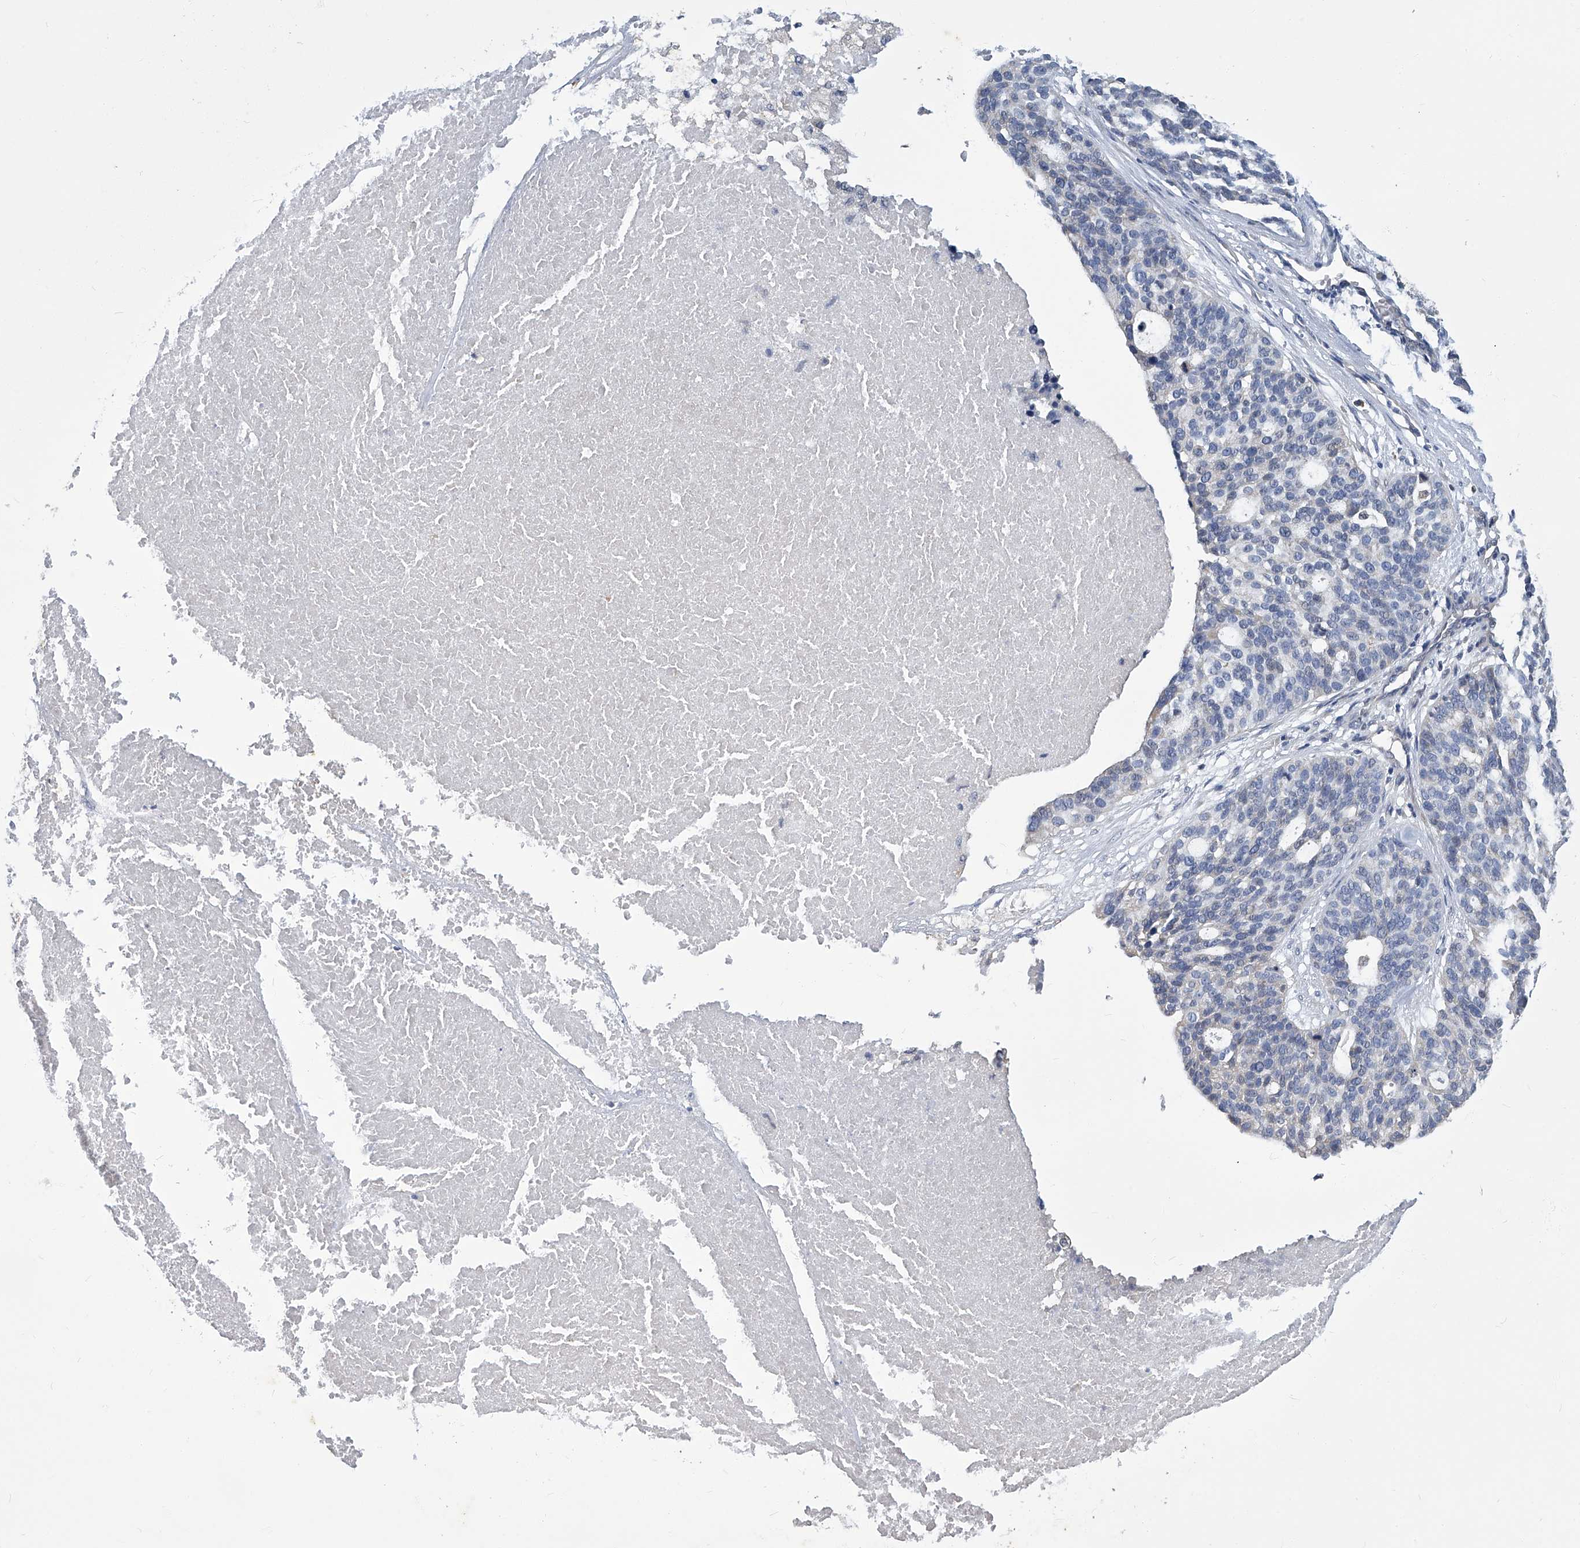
{"staining": {"intensity": "negative", "quantity": "none", "location": "none"}, "tissue": "ovarian cancer", "cell_type": "Tumor cells", "image_type": "cancer", "snomed": [{"axis": "morphology", "description": "Cystadenocarcinoma, serous, NOS"}, {"axis": "topography", "description": "Ovary"}], "caption": "Immunohistochemistry histopathology image of human ovarian cancer (serous cystadenocarcinoma) stained for a protein (brown), which demonstrates no expression in tumor cells.", "gene": "TGFBR1", "patient": {"sex": "female", "age": 59}}